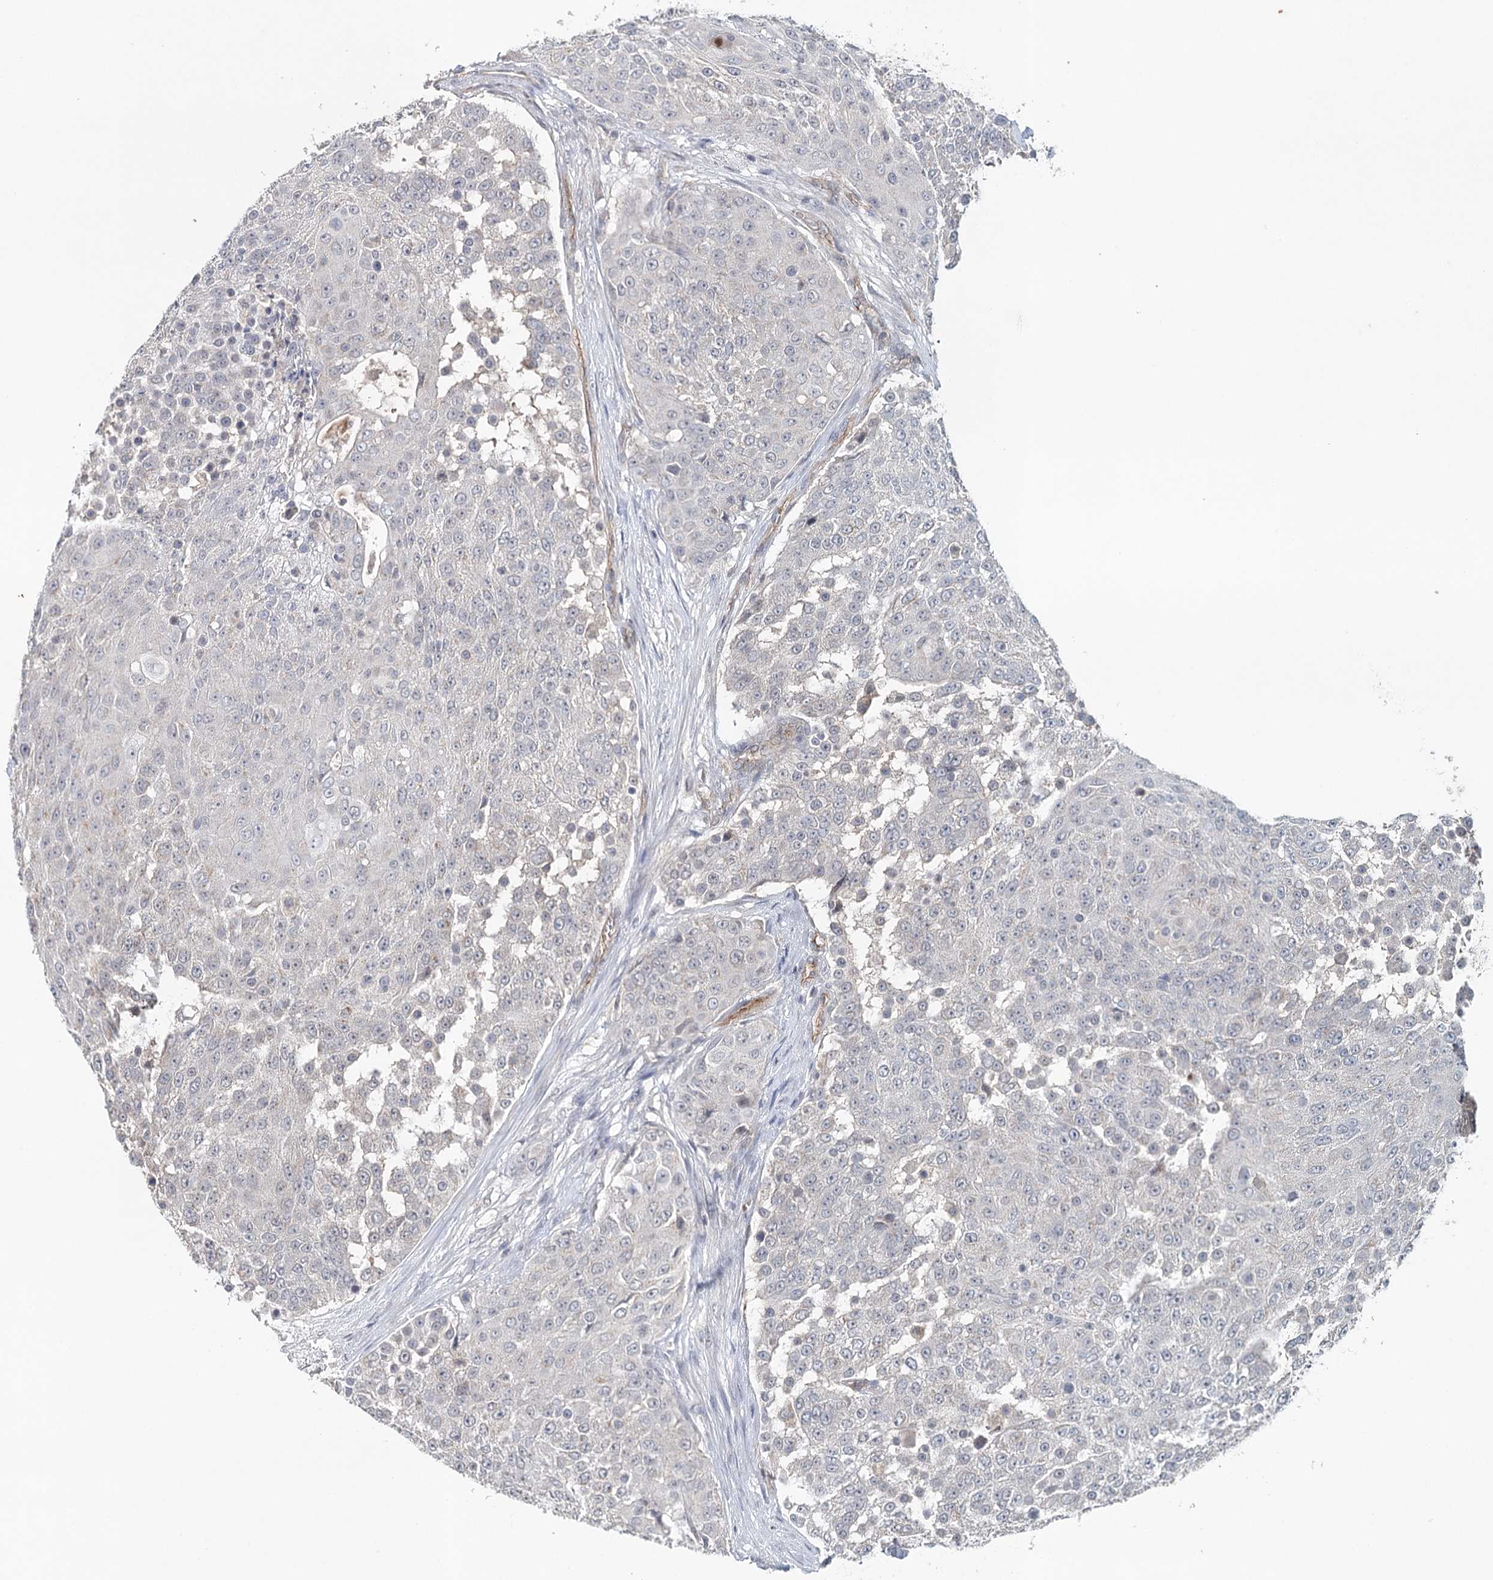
{"staining": {"intensity": "negative", "quantity": "none", "location": "none"}, "tissue": "urothelial cancer", "cell_type": "Tumor cells", "image_type": "cancer", "snomed": [{"axis": "morphology", "description": "Urothelial carcinoma, High grade"}, {"axis": "topography", "description": "Urinary bladder"}], "caption": "Immunohistochemical staining of human urothelial carcinoma (high-grade) exhibits no significant positivity in tumor cells.", "gene": "SYNPO", "patient": {"sex": "female", "age": 63}}